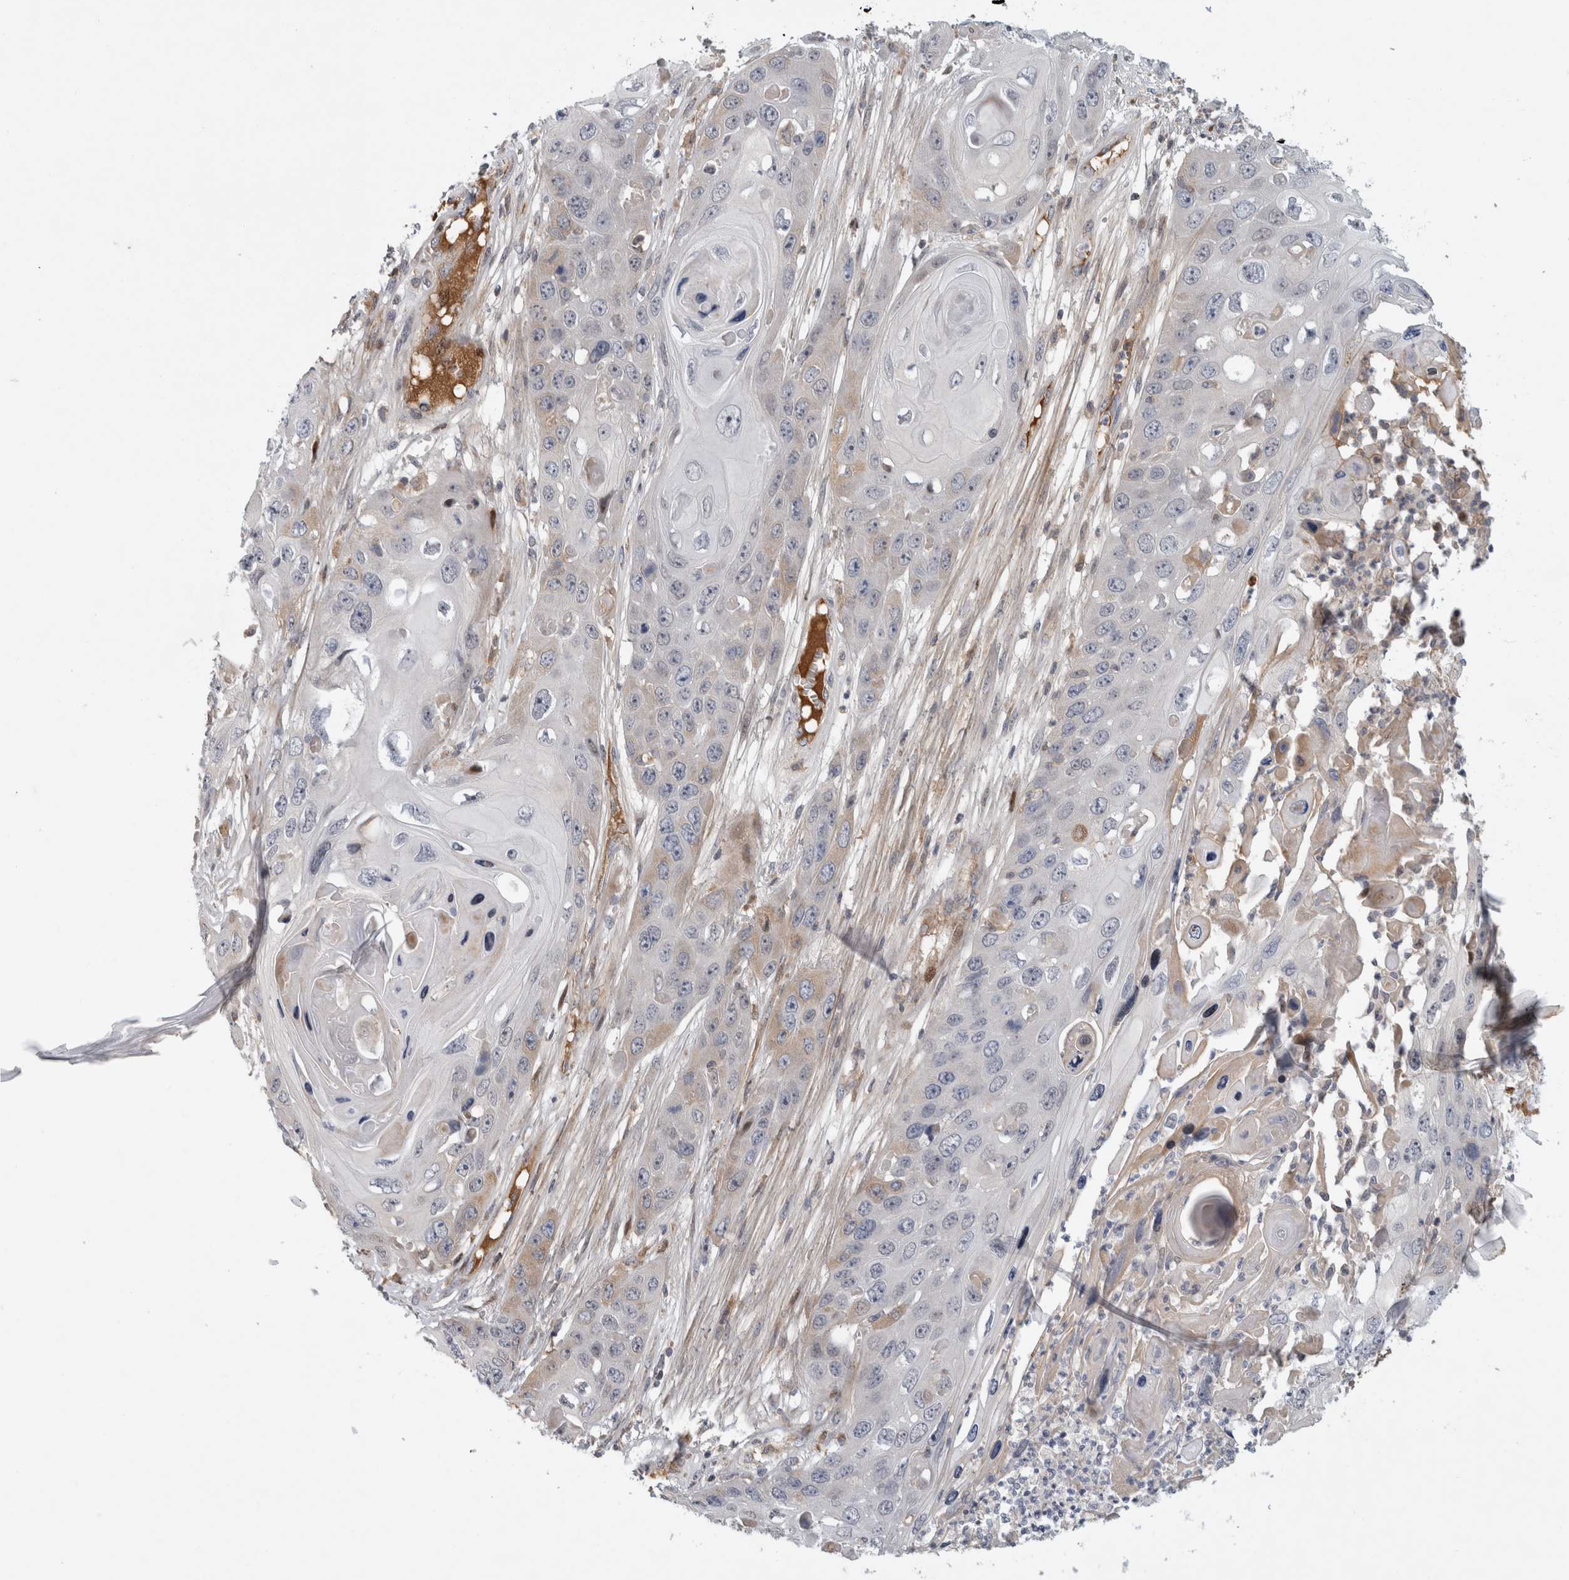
{"staining": {"intensity": "negative", "quantity": "none", "location": "none"}, "tissue": "skin cancer", "cell_type": "Tumor cells", "image_type": "cancer", "snomed": [{"axis": "morphology", "description": "Squamous cell carcinoma, NOS"}, {"axis": "topography", "description": "Skin"}], "caption": "Histopathology image shows no significant protein expression in tumor cells of skin cancer (squamous cell carcinoma).", "gene": "RBM48", "patient": {"sex": "male", "age": 55}}